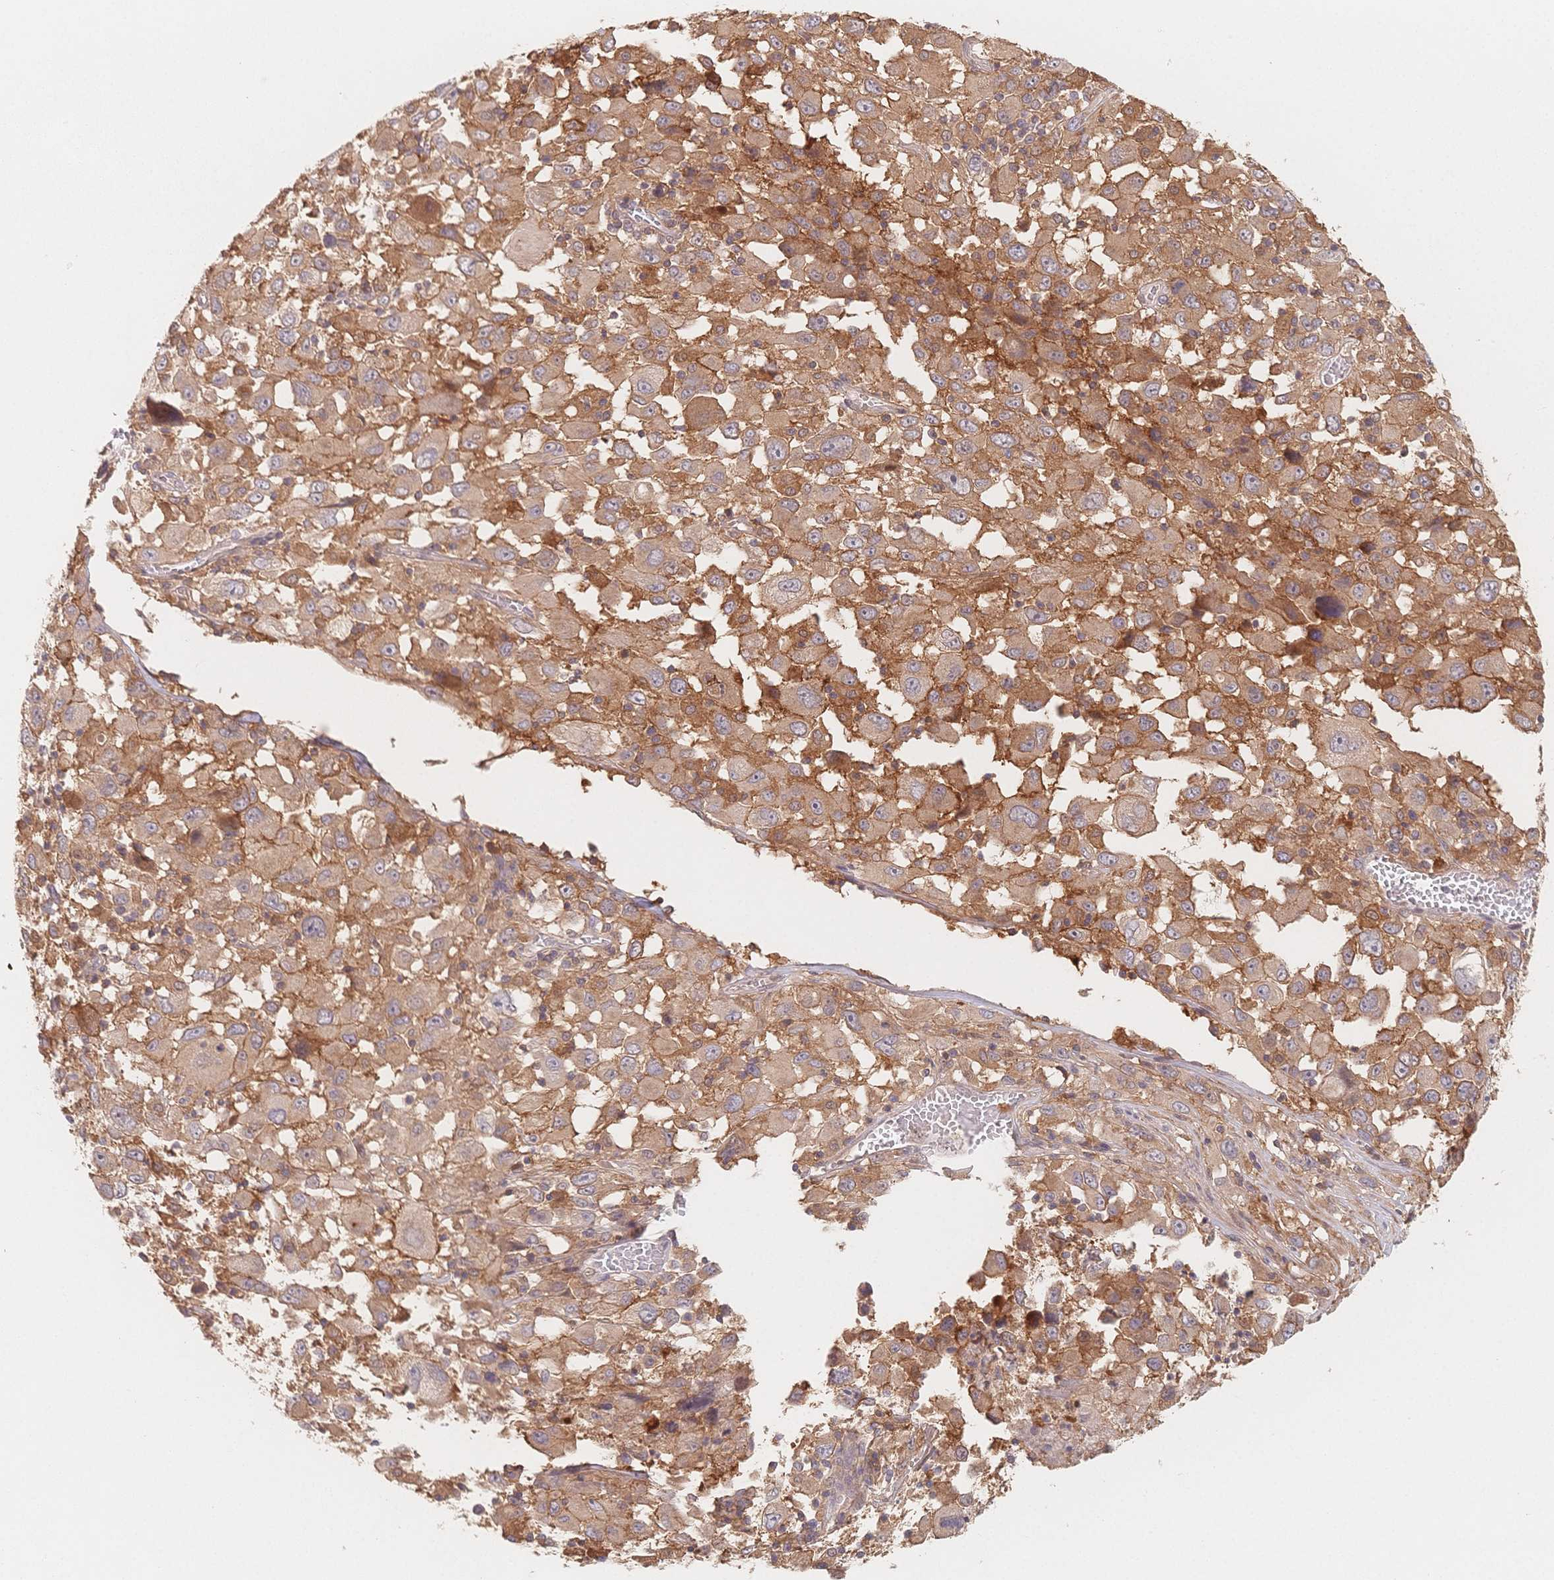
{"staining": {"intensity": "moderate", "quantity": ">75%", "location": "cytoplasmic/membranous"}, "tissue": "melanoma", "cell_type": "Tumor cells", "image_type": "cancer", "snomed": [{"axis": "morphology", "description": "Malignant melanoma, Metastatic site"}, {"axis": "topography", "description": "Soft tissue"}], "caption": "Immunohistochemistry staining of malignant melanoma (metastatic site), which shows medium levels of moderate cytoplasmic/membranous positivity in about >75% of tumor cells indicating moderate cytoplasmic/membranous protein staining. The staining was performed using DAB (3,3'-diaminobenzidine) (brown) for protein detection and nuclei were counterstained in hematoxylin (blue).", "gene": "C12orf75", "patient": {"sex": "male", "age": 50}}